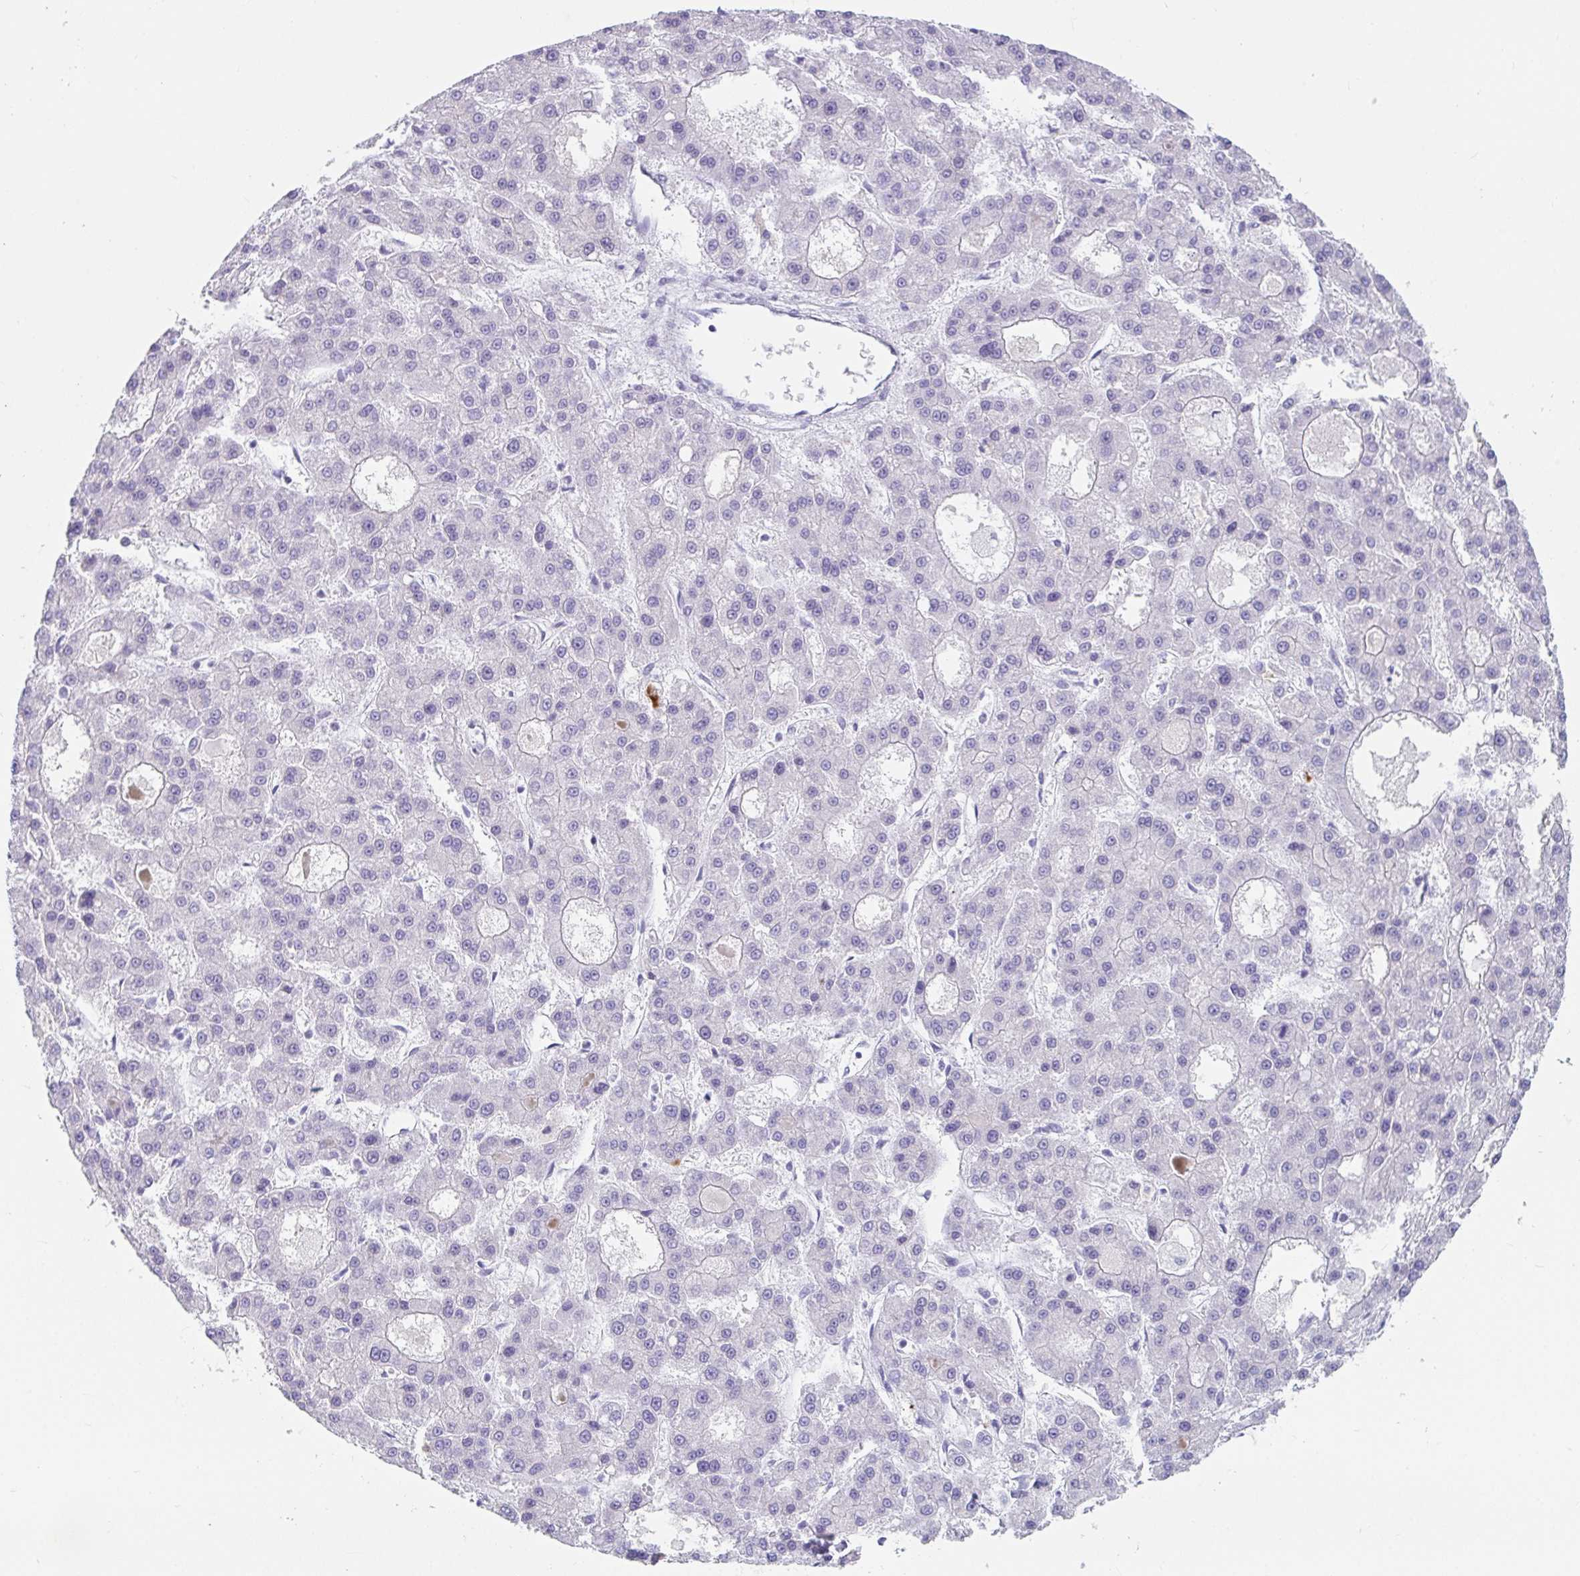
{"staining": {"intensity": "negative", "quantity": "none", "location": "none"}, "tissue": "liver cancer", "cell_type": "Tumor cells", "image_type": "cancer", "snomed": [{"axis": "morphology", "description": "Carcinoma, Hepatocellular, NOS"}, {"axis": "topography", "description": "Liver"}], "caption": "Immunohistochemical staining of liver hepatocellular carcinoma reveals no significant expression in tumor cells. (DAB (3,3'-diaminobenzidine) immunohistochemistry (IHC) with hematoxylin counter stain).", "gene": "PLA2G1B", "patient": {"sex": "male", "age": 70}}